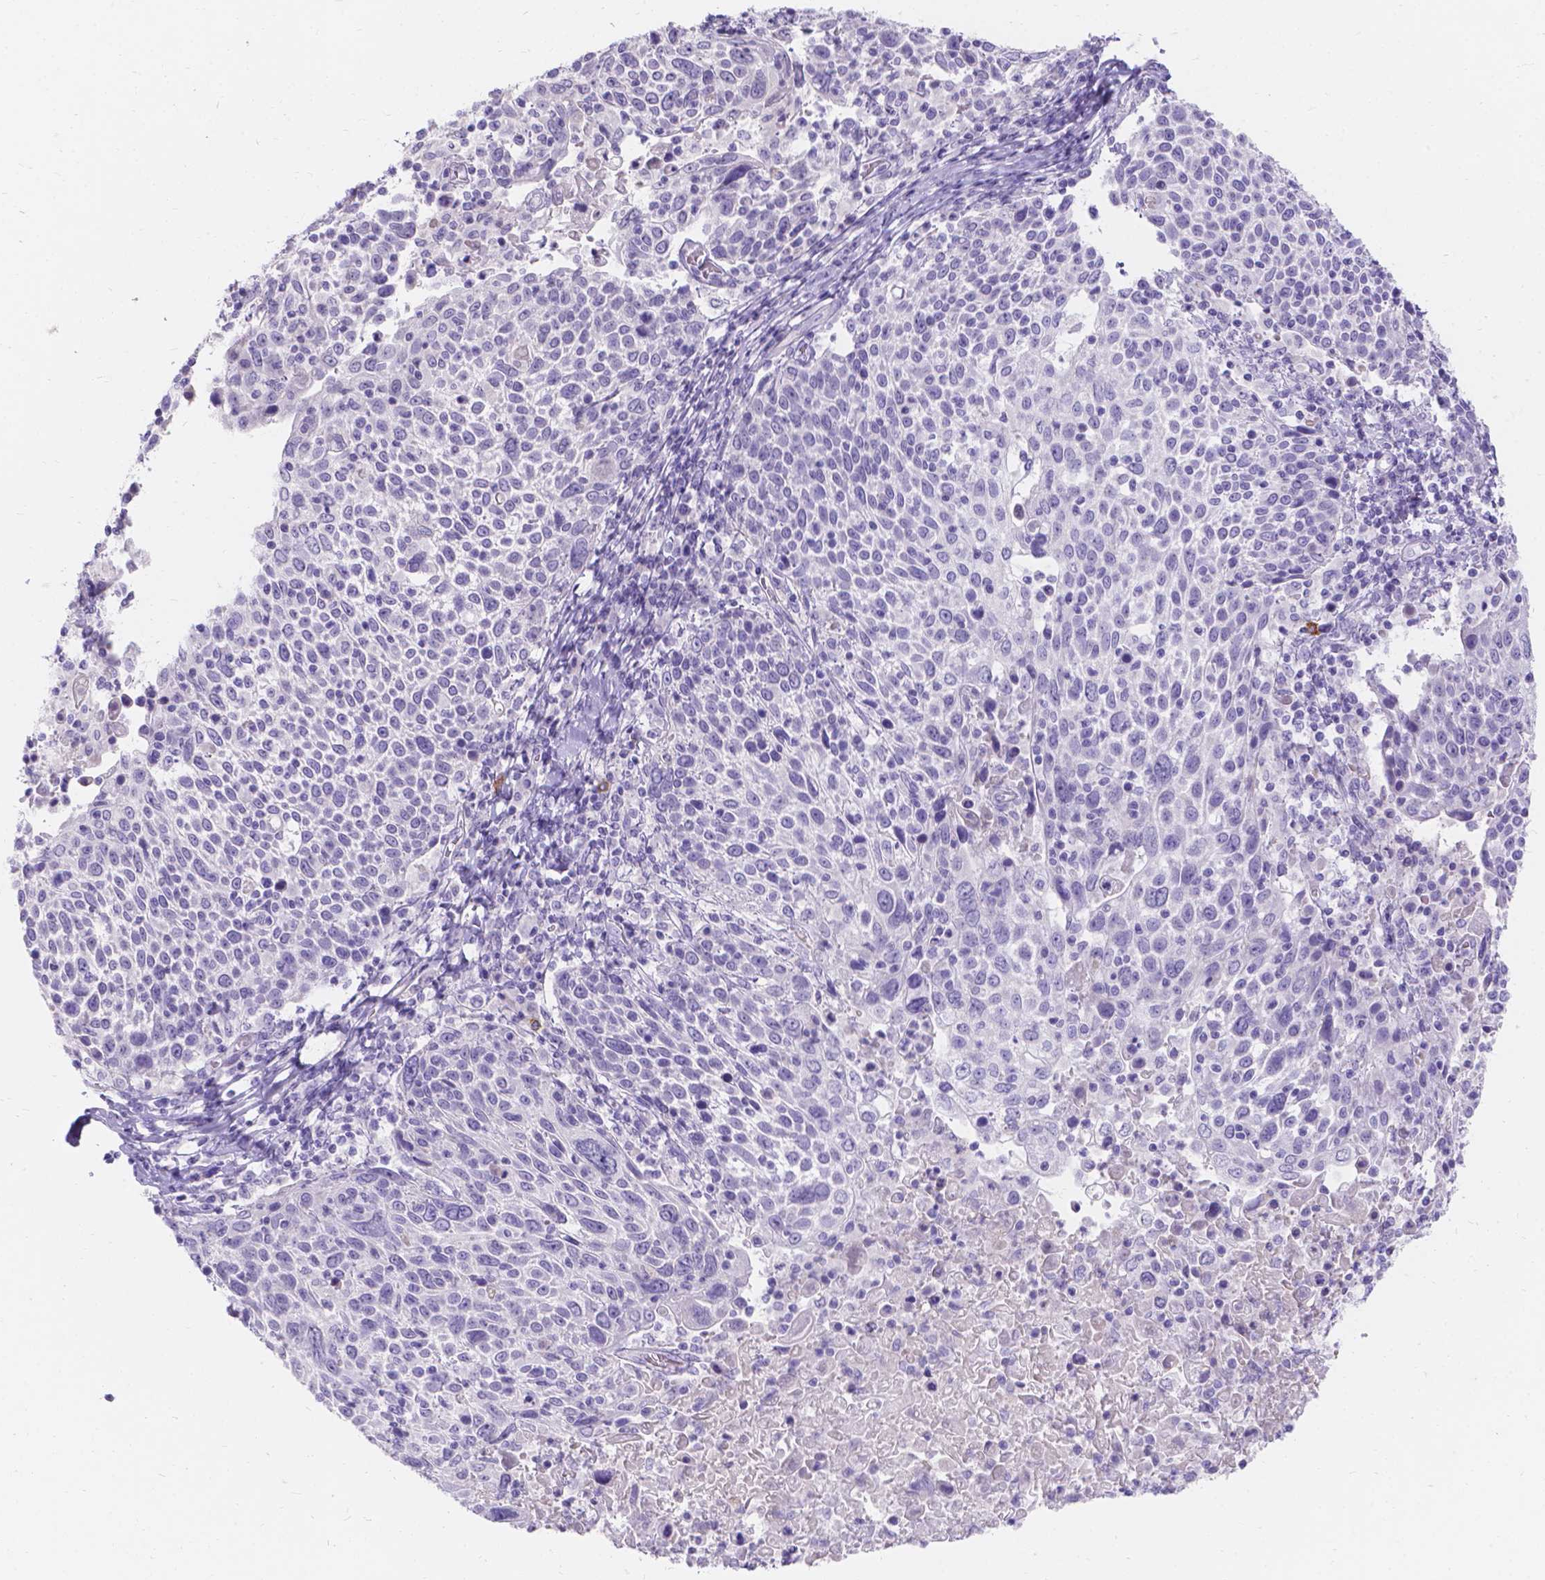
{"staining": {"intensity": "negative", "quantity": "none", "location": "none"}, "tissue": "cervical cancer", "cell_type": "Tumor cells", "image_type": "cancer", "snomed": [{"axis": "morphology", "description": "Squamous cell carcinoma, NOS"}, {"axis": "topography", "description": "Cervix"}], "caption": "This is an IHC photomicrograph of cervical squamous cell carcinoma. There is no staining in tumor cells.", "gene": "GNRHR", "patient": {"sex": "female", "age": 61}}